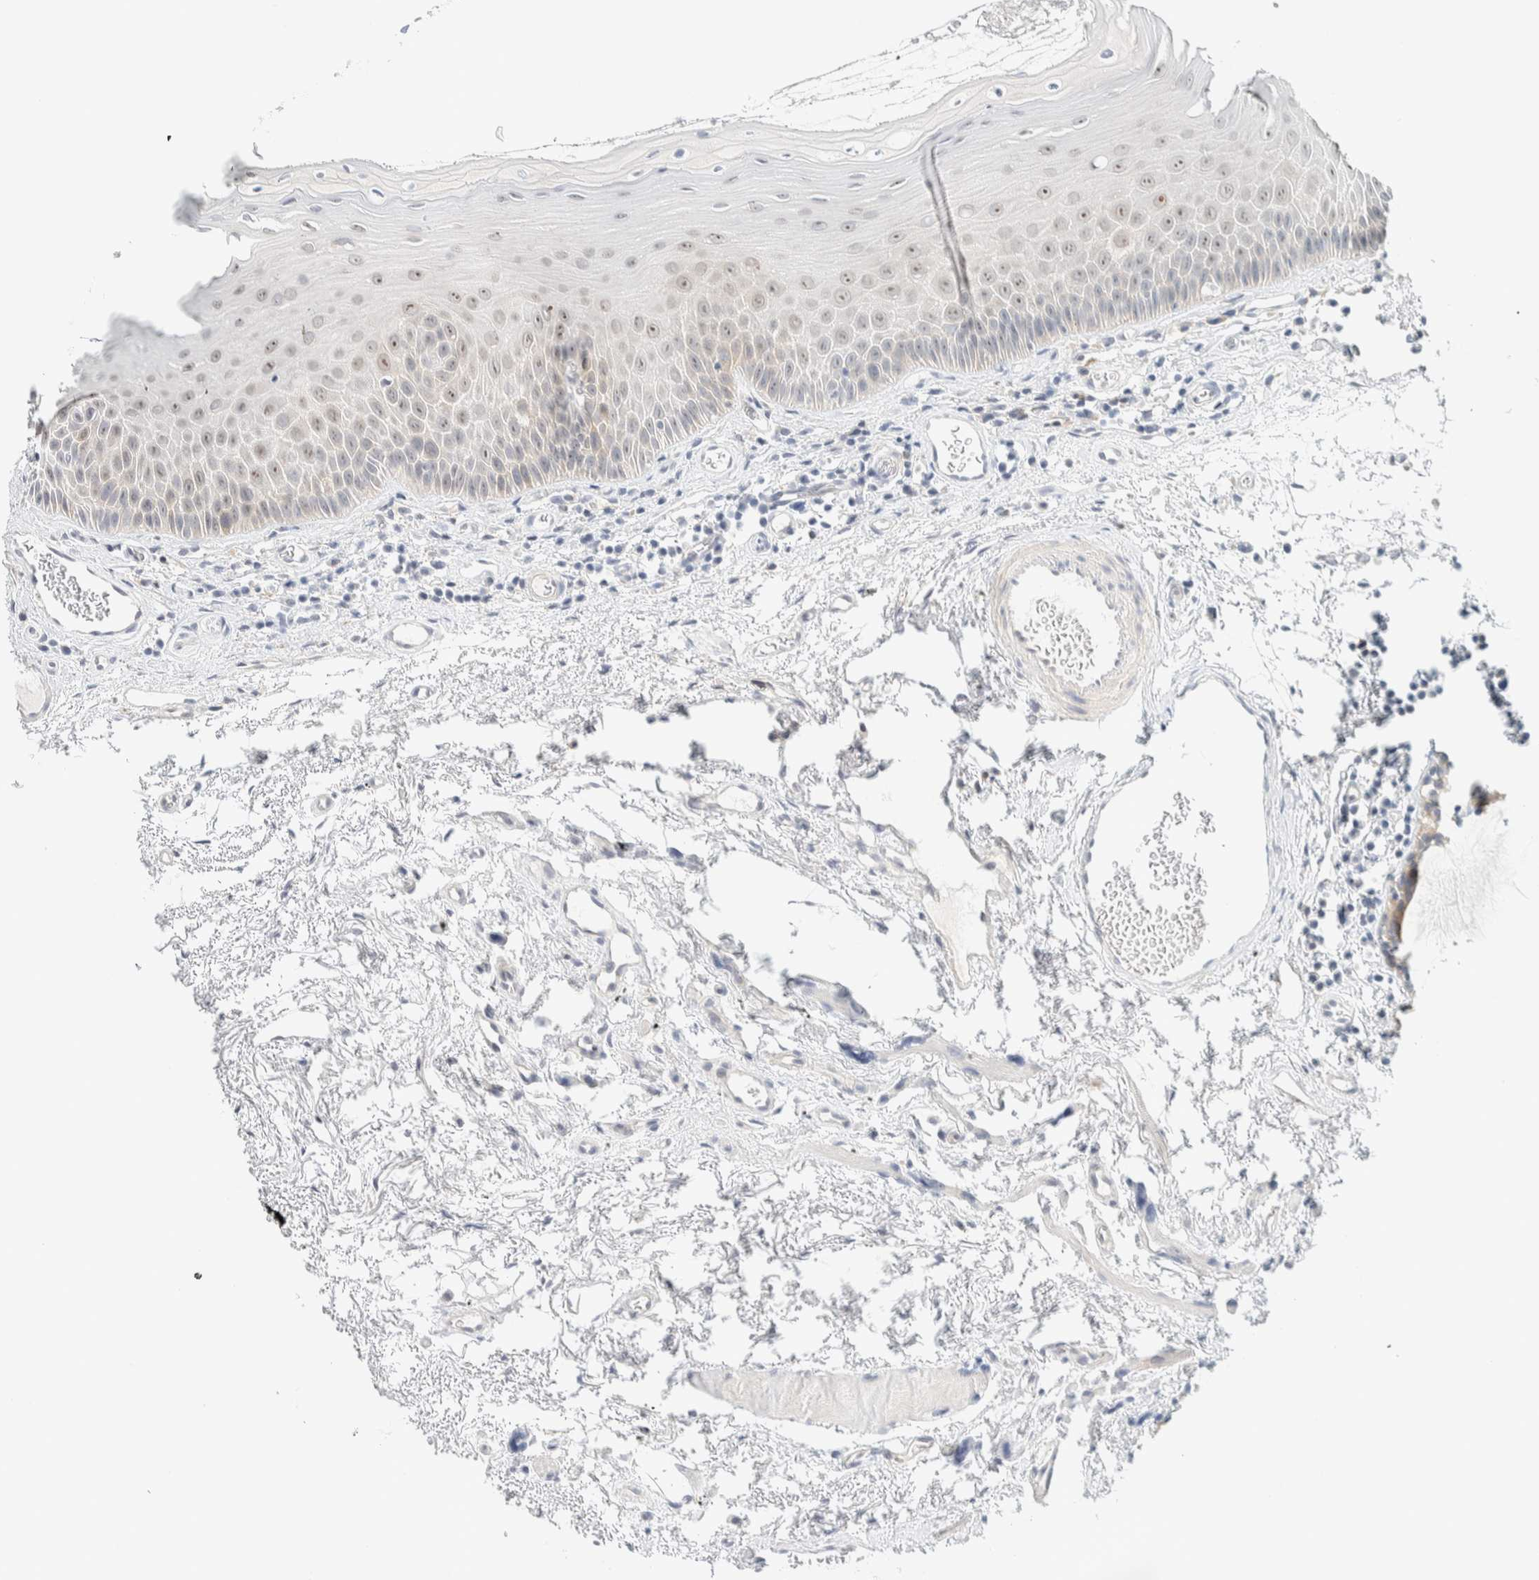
{"staining": {"intensity": "moderate", "quantity": "<25%", "location": "nuclear"}, "tissue": "oral mucosa", "cell_type": "Squamous epithelial cells", "image_type": "normal", "snomed": [{"axis": "morphology", "description": "Normal tissue, NOS"}, {"axis": "topography", "description": "Skeletal muscle"}, {"axis": "topography", "description": "Oral tissue"}, {"axis": "topography", "description": "Peripheral nerve tissue"}], "caption": "Immunohistochemical staining of benign human oral mucosa reveals low levels of moderate nuclear positivity in approximately <25% of squamous epithelial cells.", "gene": "NDE1", "patient": {"sex": "female", "age": 84}}